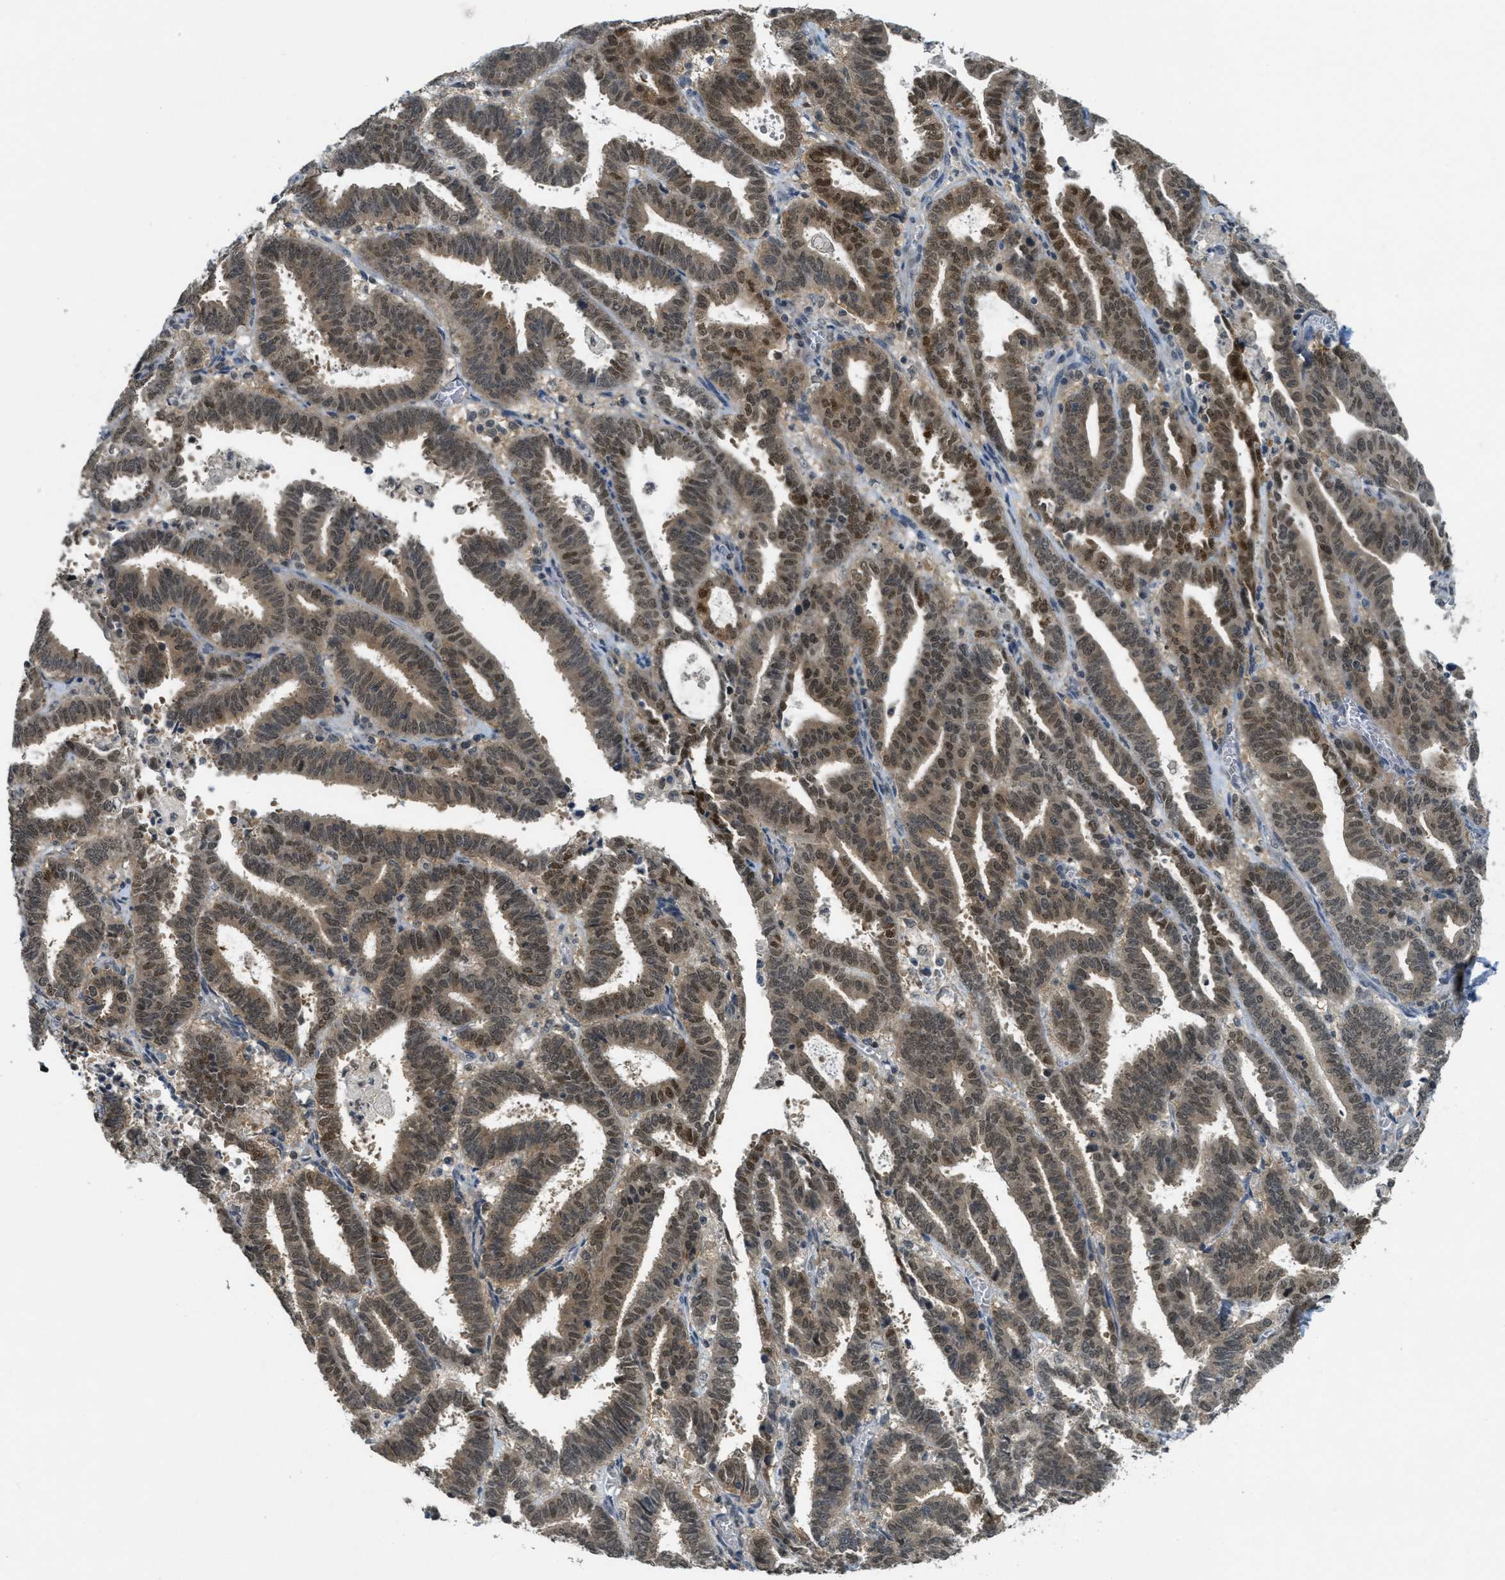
{"staining": {"intensity": "moderate", "quantity": ">75%", "location": "cytoplasmic/membranous,nuclear"}, "tissue": "endometrial cancer", "cell_type": "Tumor cells", "image_type": "cancer", "snomed": [{"axis": "morphology", "description": "Adenocarcinoma, NOS"}, {"axis": "topography", "description": "Uterus"}], "caption": "Immunohistochemistry (IHC) micrograph of endometrial cancer stained for a protein (brown), which shows medium levels of moderate cytoplasmic/membranous and nuclear positivity in about >75% of tumor cells.", "gene": "DNAJB1", "patient": {"sex": "female", "age": 83}}